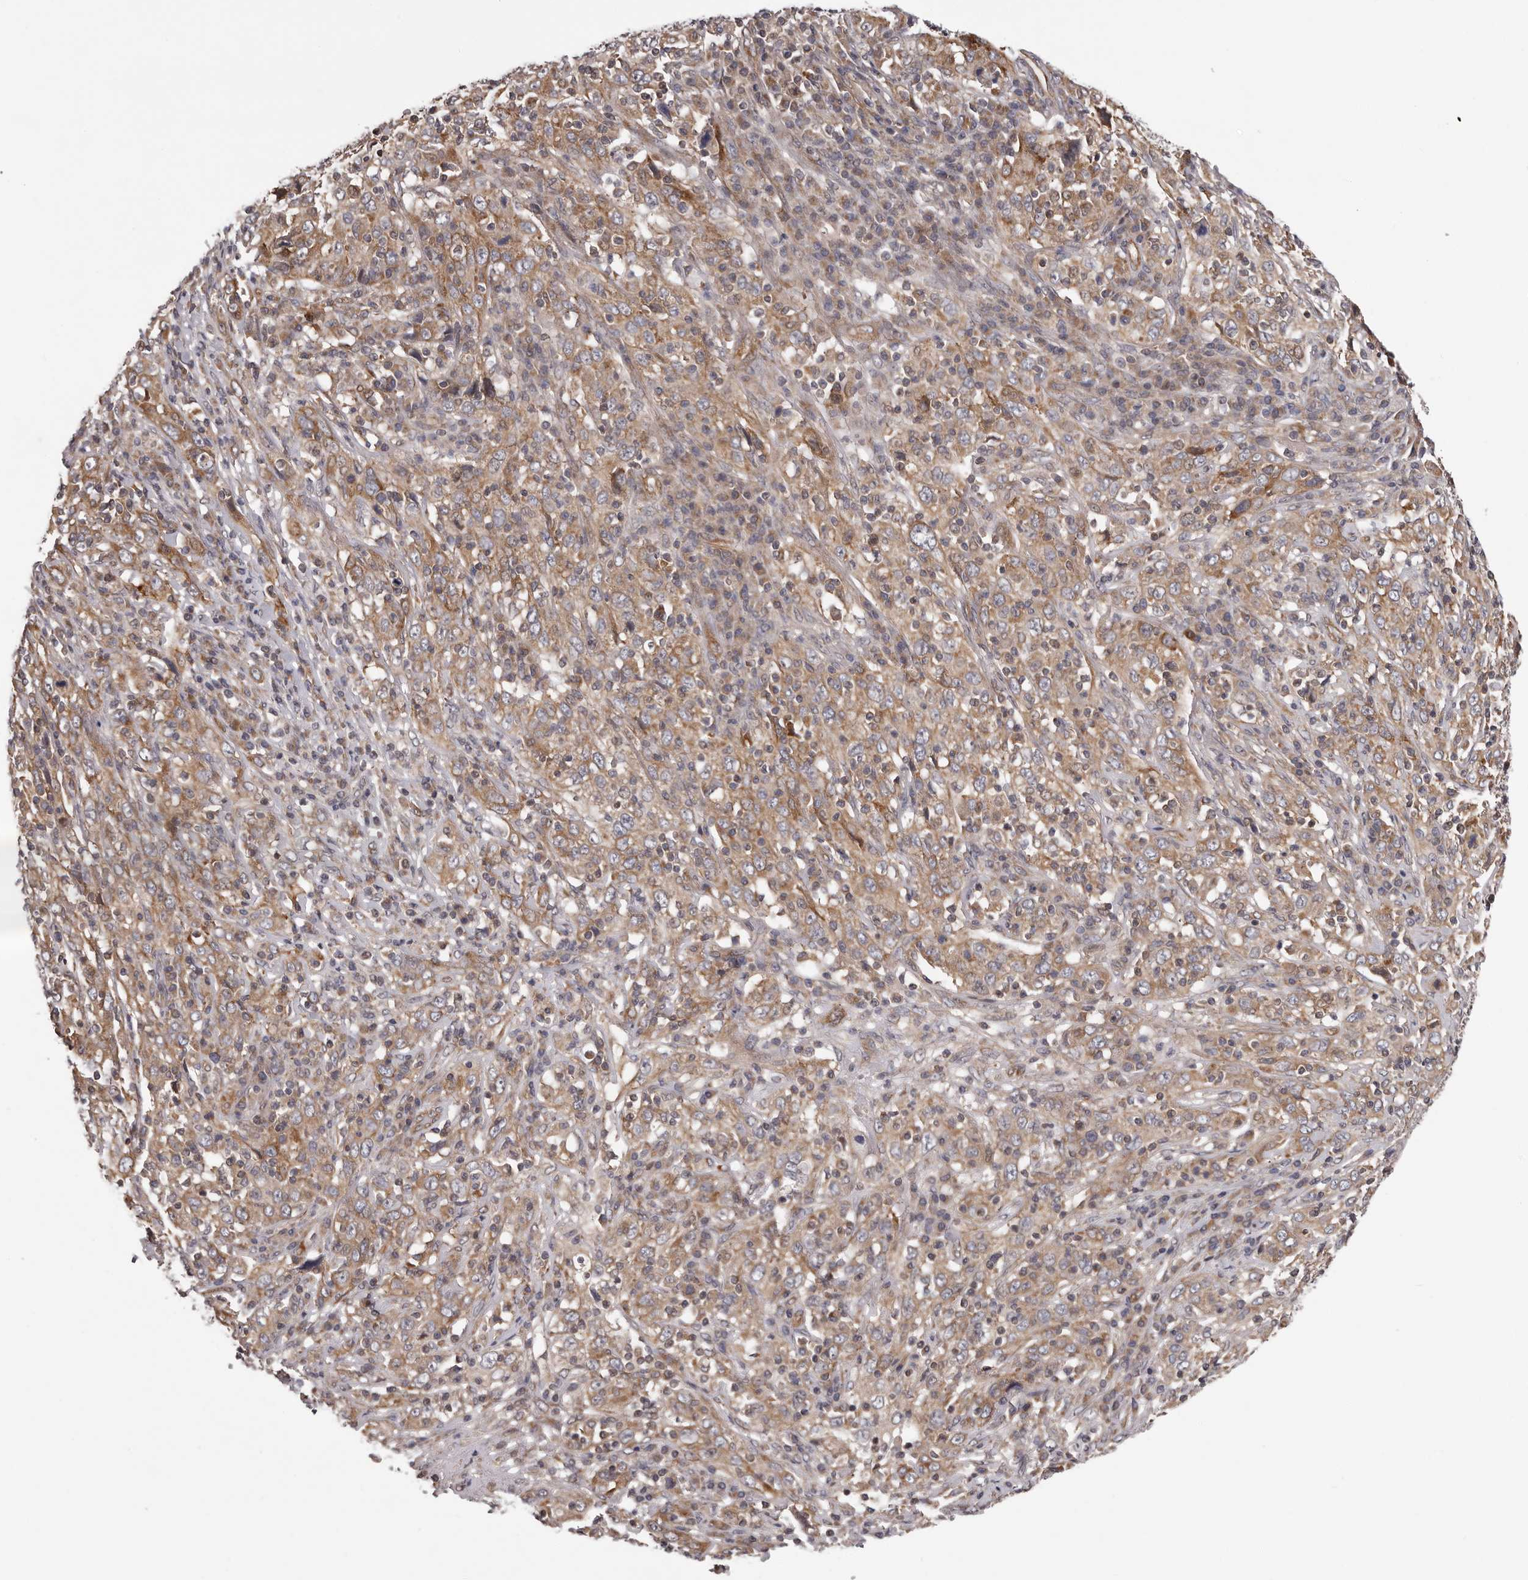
{"staining": {"intensity": "moderate", "quantity": ">75%", "location": "cytoplasmic/membranous"}, "tissue": "cervical cancer", "cell_type": "Tumor cells", "image_type": "cancer", "snomed": [{"axis": "morphology", "description": "Squamous cell carcinoma, NOS"}, {"axis": "topography", "description": "Cervix"}], "caption": "A medium amount of moderate cytoplasmic/membranous expression is appreciated in approximately >75% of tumor cells in cervical squamous cell carcinoma tissue.", "gene": "VPS37A", "patient": {"sex": "female", "age": 46}}